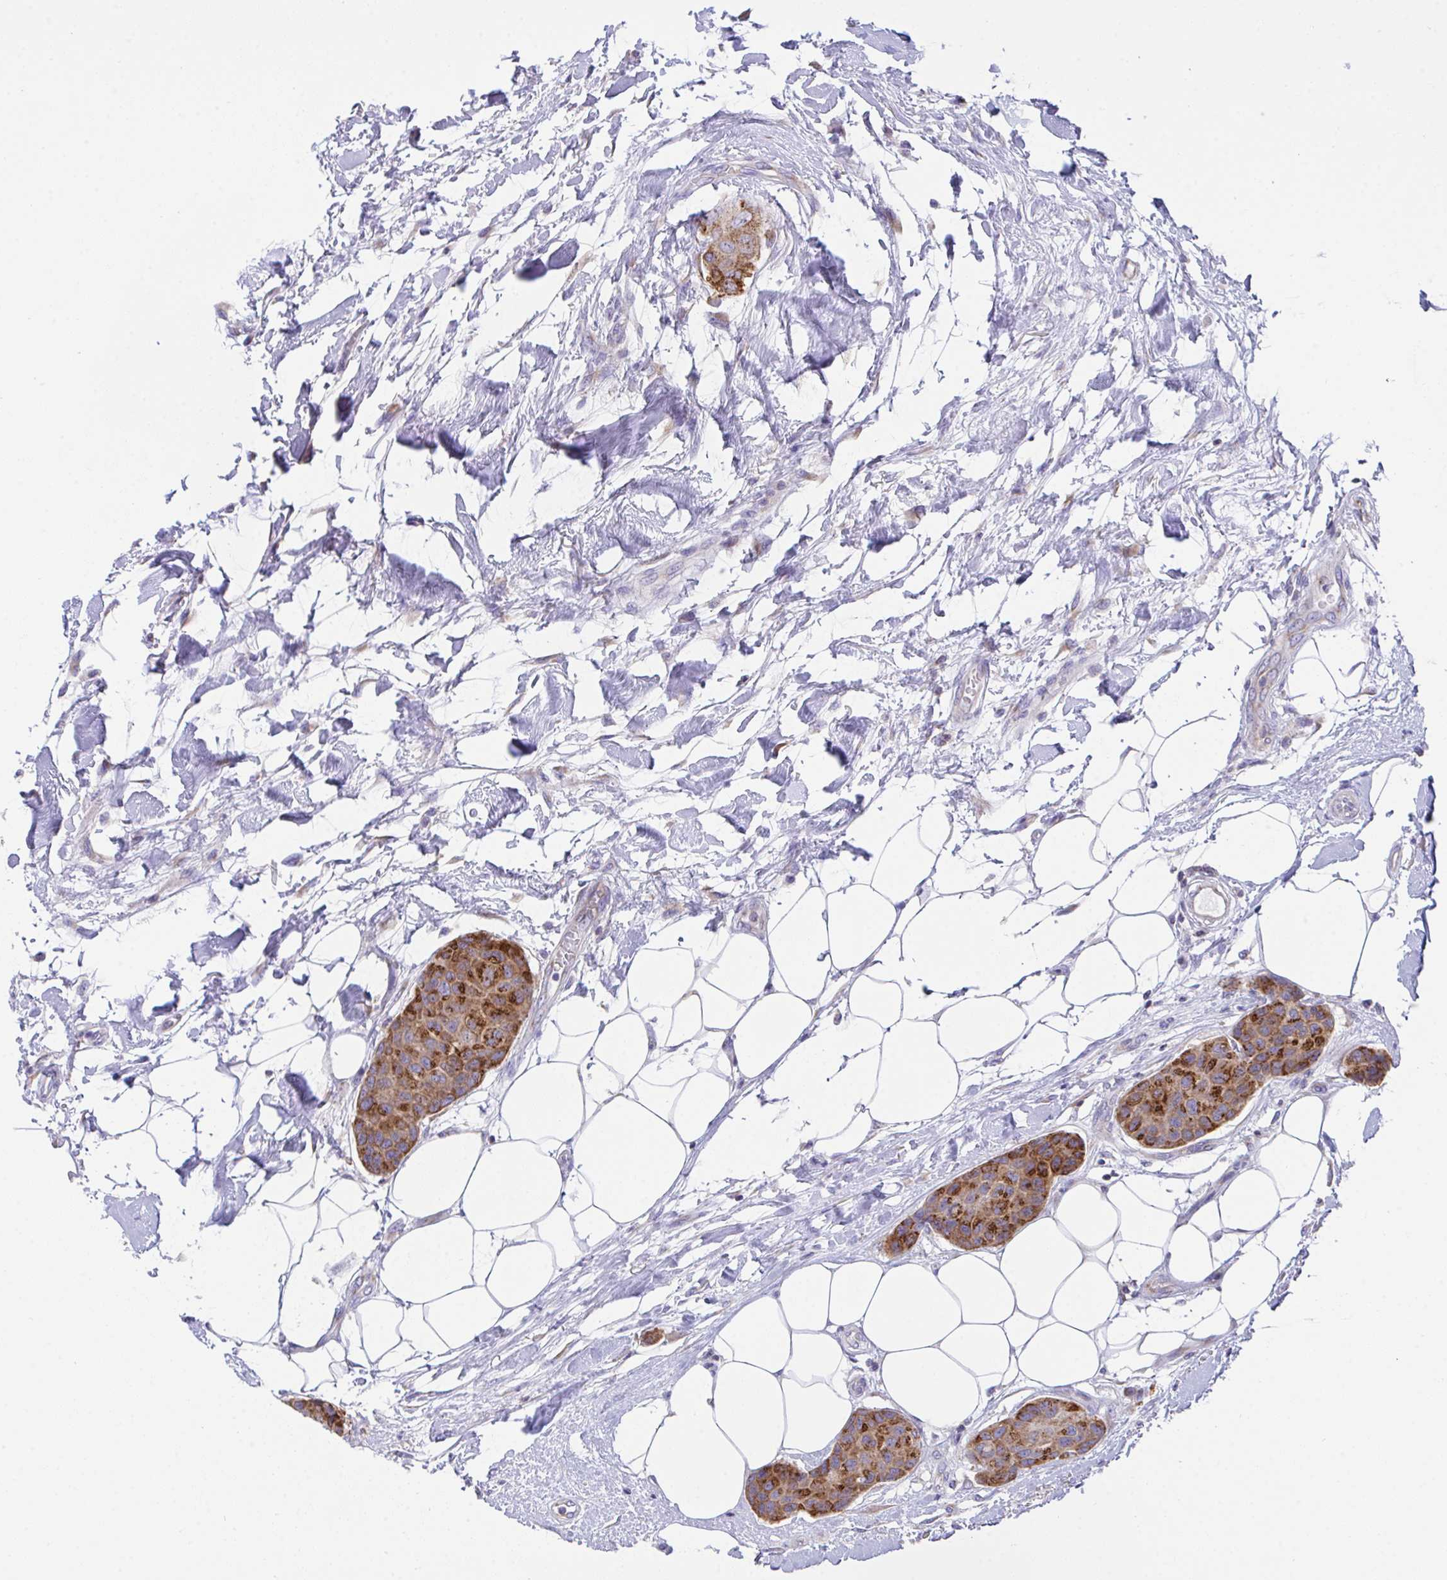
{"staining": {"intensity": "strong", "quantity": ">75%", "location": "cytoplasmic/membranous"}, "tissue": "breast cancer", "cell_type": "Tumor cells", "image_type": "cancer", "snomed": [{"axis": "morphology", "description": "Duct carcinoma"}, {"axis": "topography", "description": "Breast"}, {"axis": "topography", "description": "Lymph node"}], "caption": "IHC (DAB) staining of breast intraductal carcinoma demonstrates strong cytoplasmic/membranous protein positivity in about >75% of tumor cells.", "gene": "MIA3", "patient": {"sex": "female", "age": 80}}